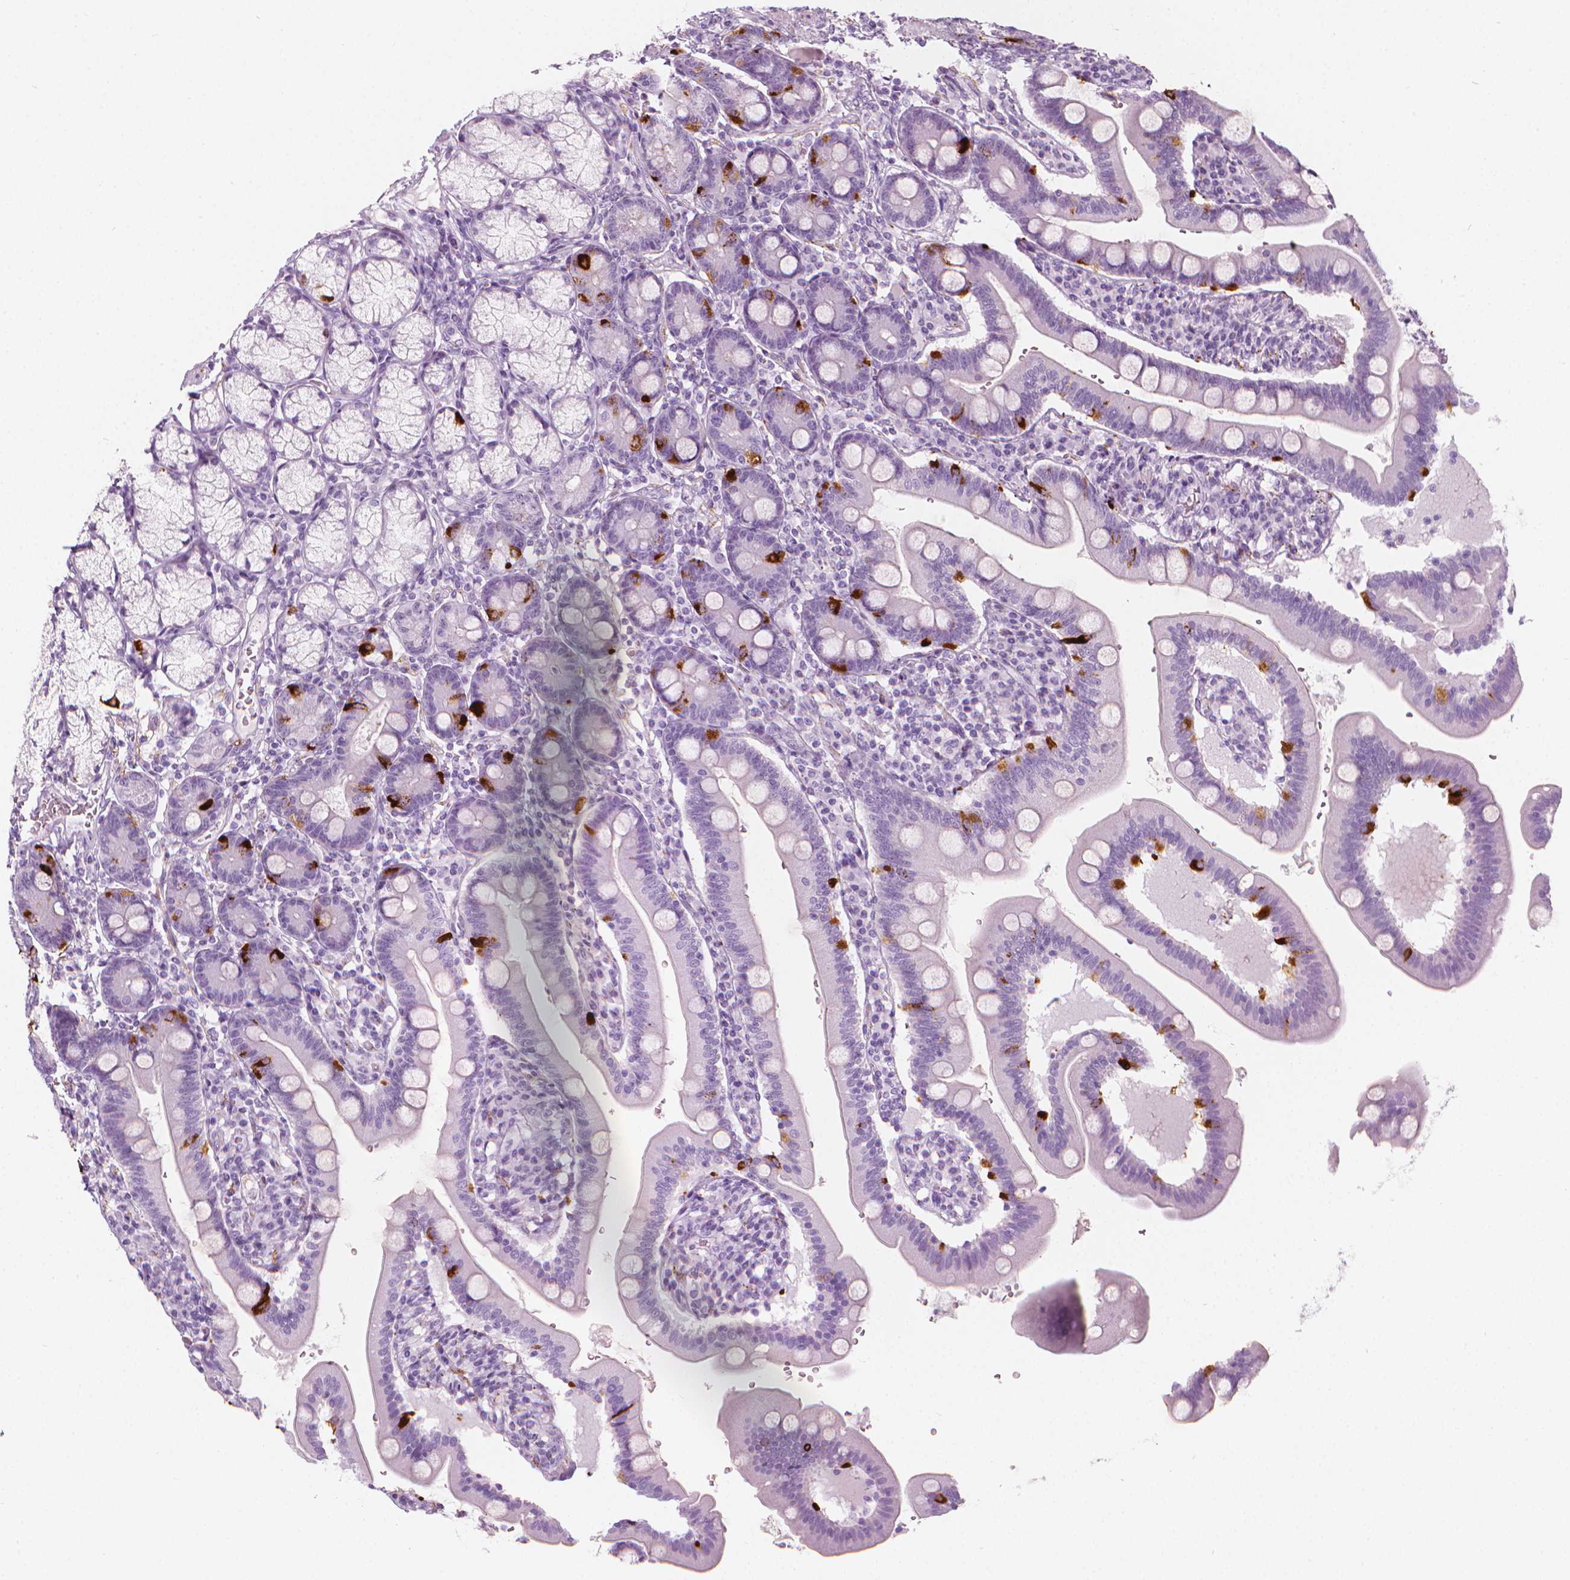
{"staining": {"intensity": "negative", "quantity": "none", "location": "none"}, "tissue": "duodenum", "cell_type": "Glandular cells", "image_type": "normal", "snomed": [{"axis": "morphology", "description": "Normal tissue, NOS"}, {"axis": "topography", "description": "Duodenum"}], "caption": "This is a photomicrograph of immunohistochemistry staining of benign duodenum, which shows no positivity in glandular cells. (DAB immunohistochemistry (IHC) with hematoxylin counter stain).", "gene": "SCG3", "patient": {"sex": "female", "age": 67}}